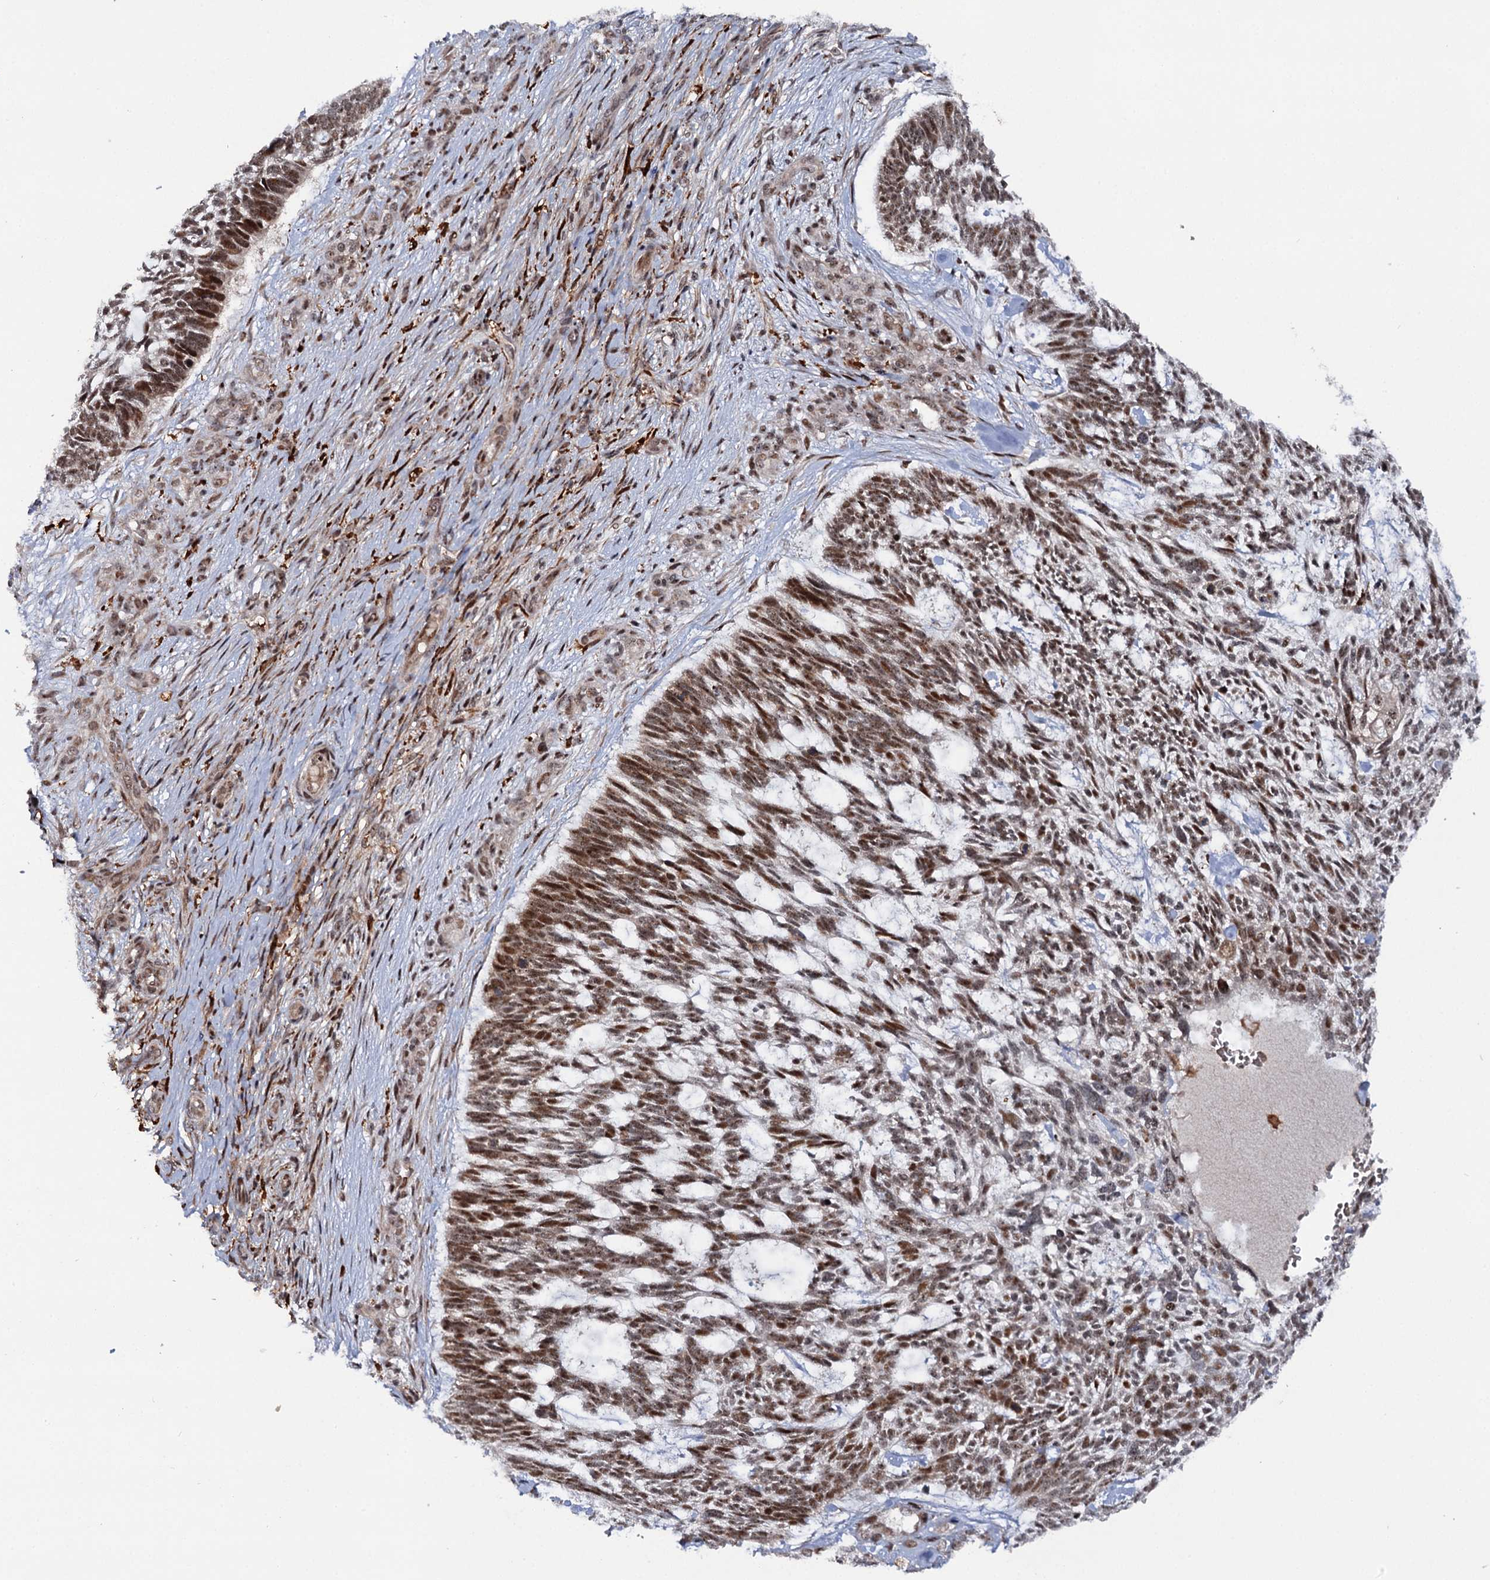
{"staining": {"intensity": "moderate", "quantity": ">75%", "location": "nuclear"}, "tissue": "skin cancer", "cell_type": "Tumor cells", "image_type": "cancer", "snomed": [{"axis": "morphology", "description": "Basal cell carcinoma"}, {"axis": "topography", "description": "Skin"}], "caption": "Human skin cancer (basal cell carcinoma) stained for a protein (brown) reveals moderate nuclear positive expression in about >75% of tumor cells.", "gene": "BUD13", "patient": {"sex": "male", "age": 88}}